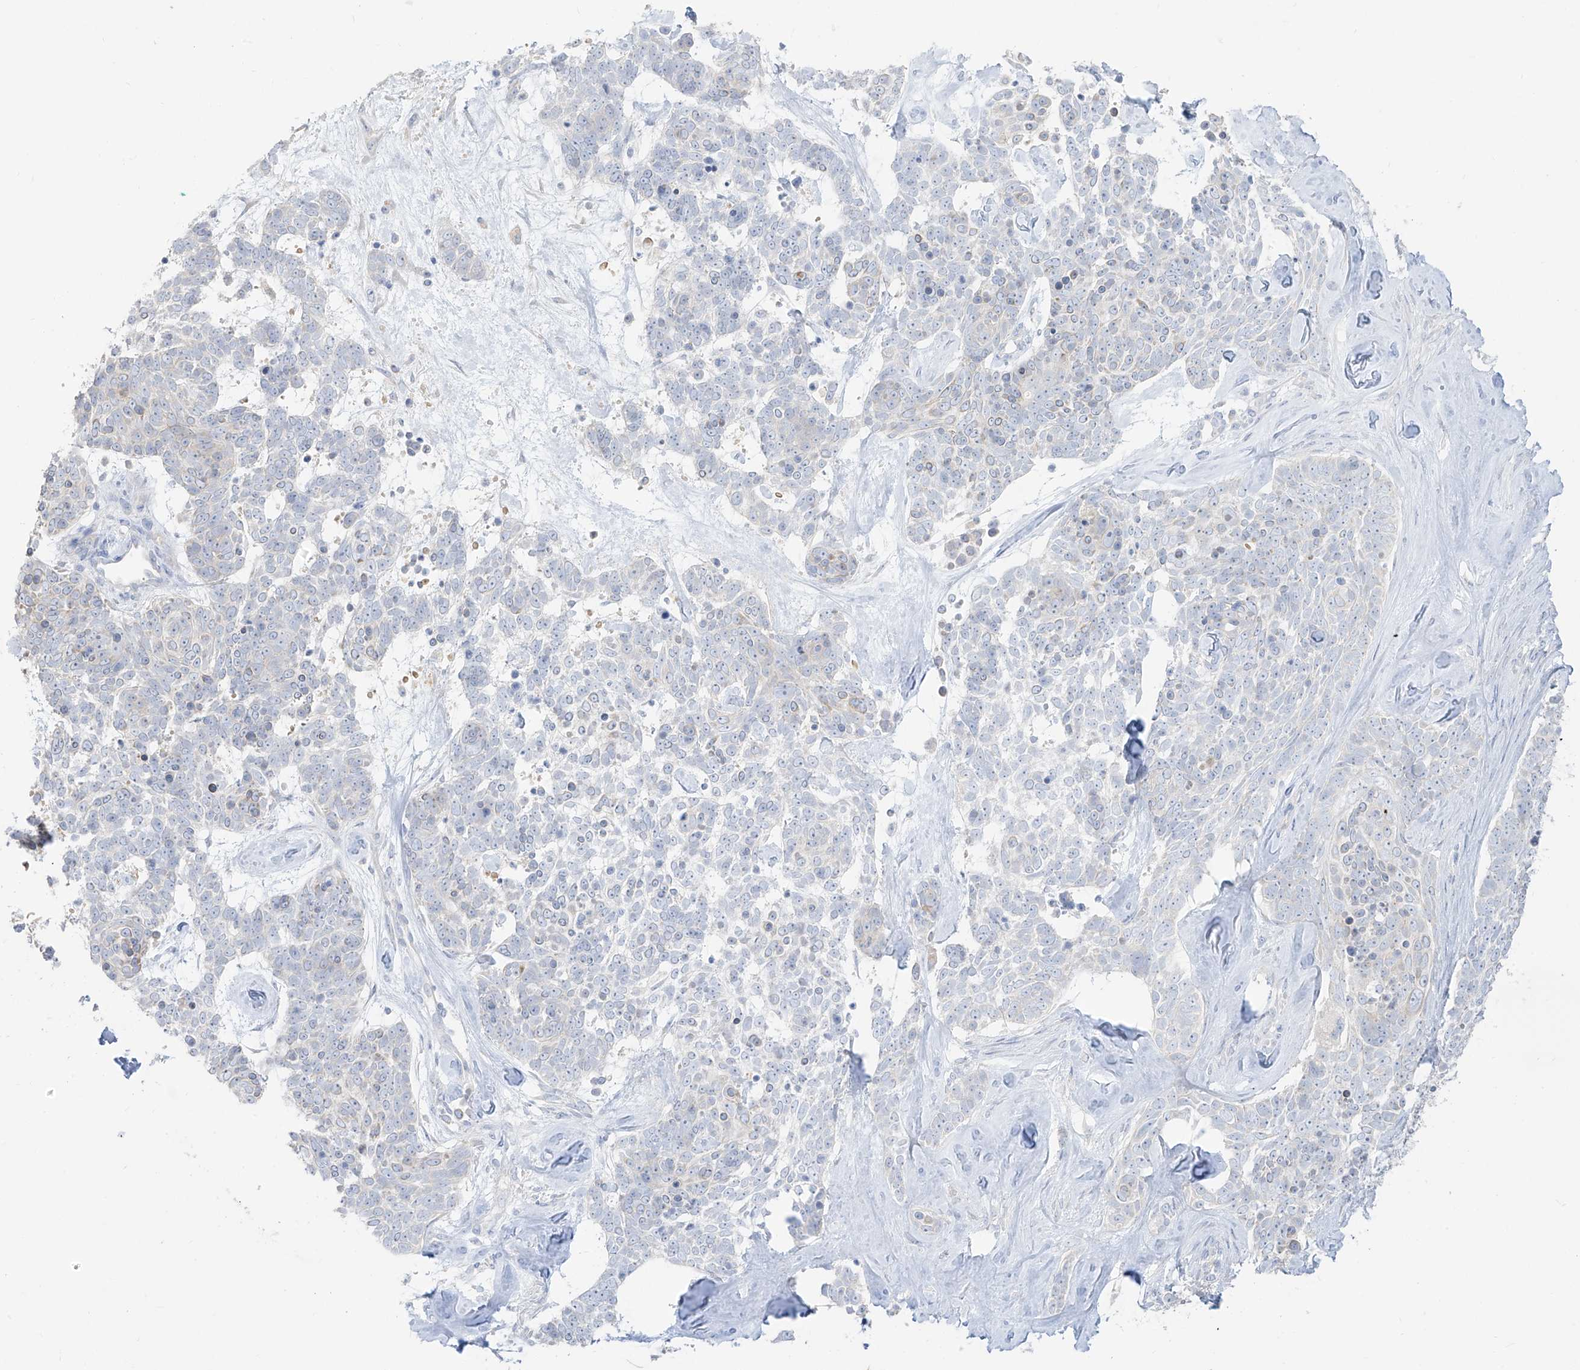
{"staining": {"intensity": "negative", "quantity": "none", "location": "none"}, "tissue": "skin cancer", "cell_type": "Tumor cells", "image_type": "cancer", "snomed": [{"axis": "morphology", "description": "Basal cell carcinoma"}, {"axis": "topography", "description": "Skin"}], "caption": "High magnification brightfield microscopy of basal cell carcinoma (skin) stained with DAB (3,3'-diaminobenzidine) (brown) and counterstained with hematoxylin (blue): tumor cells show no significant staining. Brightfield microscopy of immunohistochemistry stained with DAB (3,3'-diaminobenzidine) (brown) and hematoxylin (blue), captured at high magnification.", "gene": "ARHGEF40", "patient": {"sex": "female", "age": 81}}